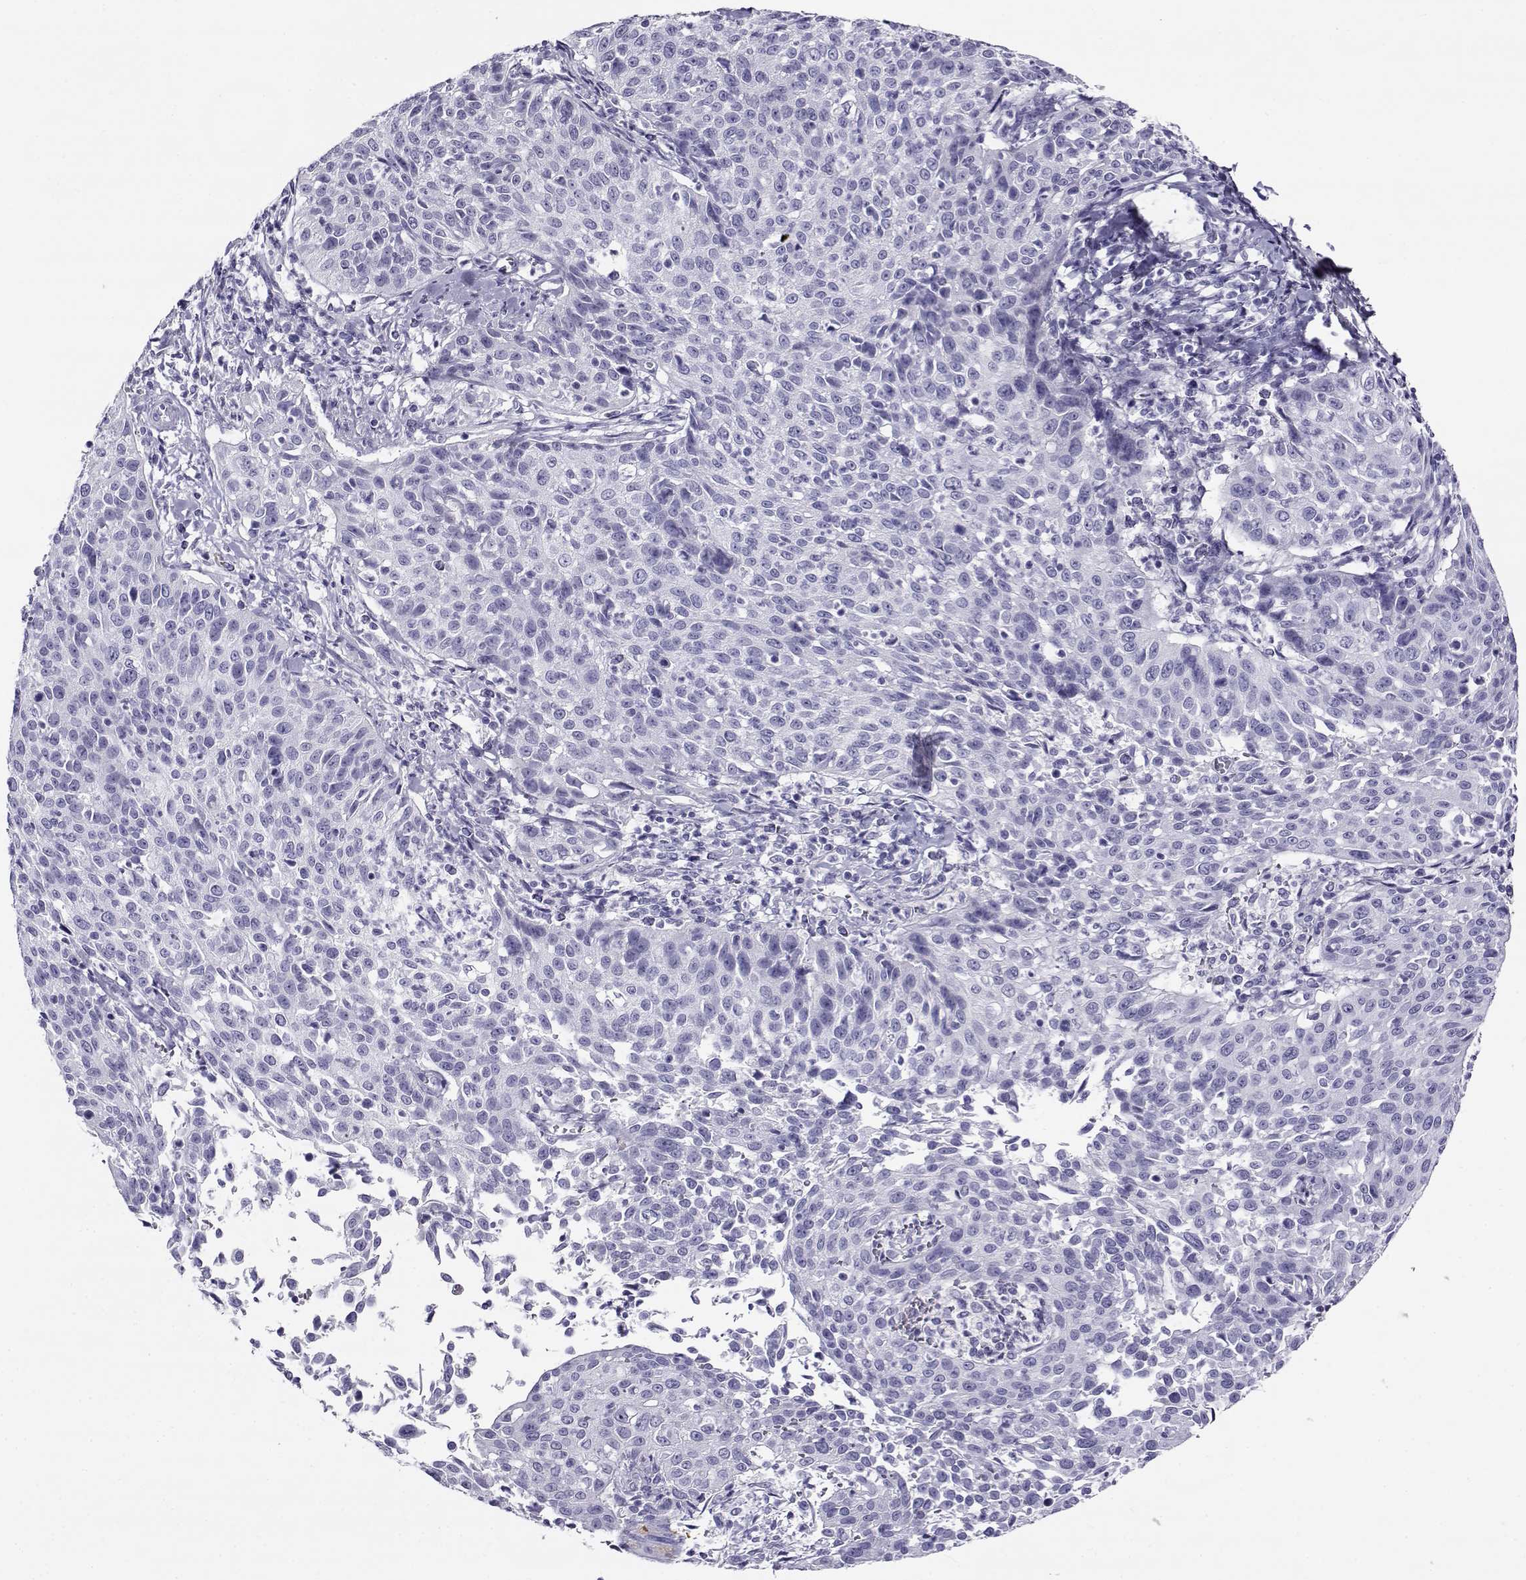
{"staining": {"intensity": "negative", "quantity": "none", "location": "none"}, "tissue": "cervical cancer", "cell_type": "Tumor cells", "image_type": "cancer", "snomed": [{"axis": "morphology", "description": "Squamous cell carcinoma, NOS"}, {"axis": "topography", "description": "Cervix"}], "caption": "Tumor cells show no significant protein expression in squamous cell carcinoma (cervical). The staining was performed using DAB (3,3'-diaminobenzidine) to visualize the protein expression in brown, while the nuclei were stained in blue with hematoxylin (Magnification: 20x).", "gene": "RHOXF2", "patient": {"sex": "female", "age": 26}}